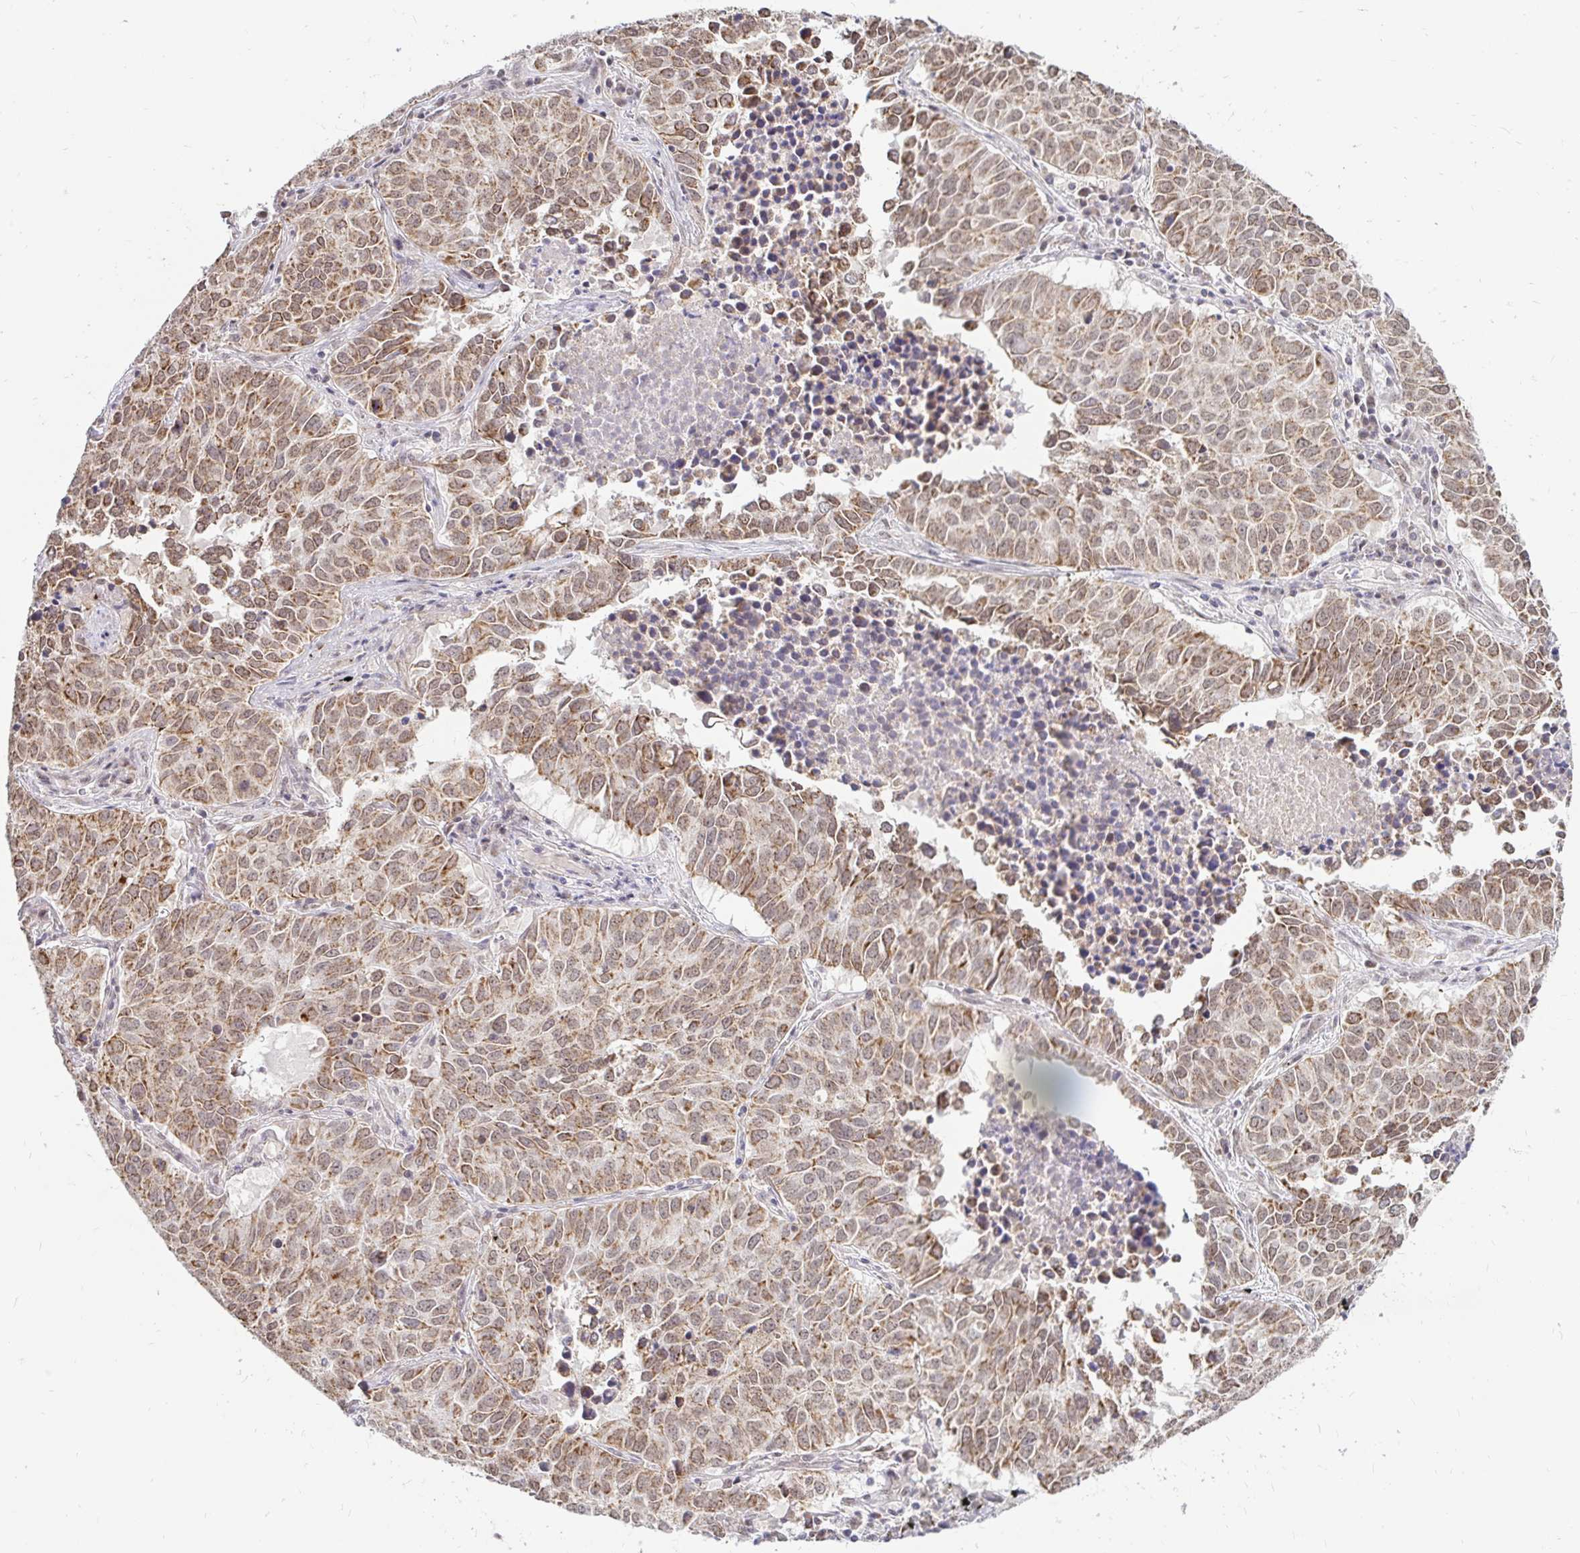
{"staining": {"intensity": "moderate", "quantity": ">75%", "location": "cytoplasmic/membranous"}, "tissue": "lung cancer", "cell_type": "Tumor cells", "image_type": "cancer", "snomed": [{"axis": "morphology", "description": "Adenocarcinoma, NOS"}, {"axis": "topography", "description": "Lung"}], "caption": "Tumor cells demonstrate medium levels of moderate cytoplasmic/membranous staining in approximately >75% of cells in lung adenocarcinoma. Immunohistochemistry (ihc) stains the protein in brown and the nuclei are stained blue.", "gene": "TIMM50", "patient": {"sex": "female", "age": 50}}